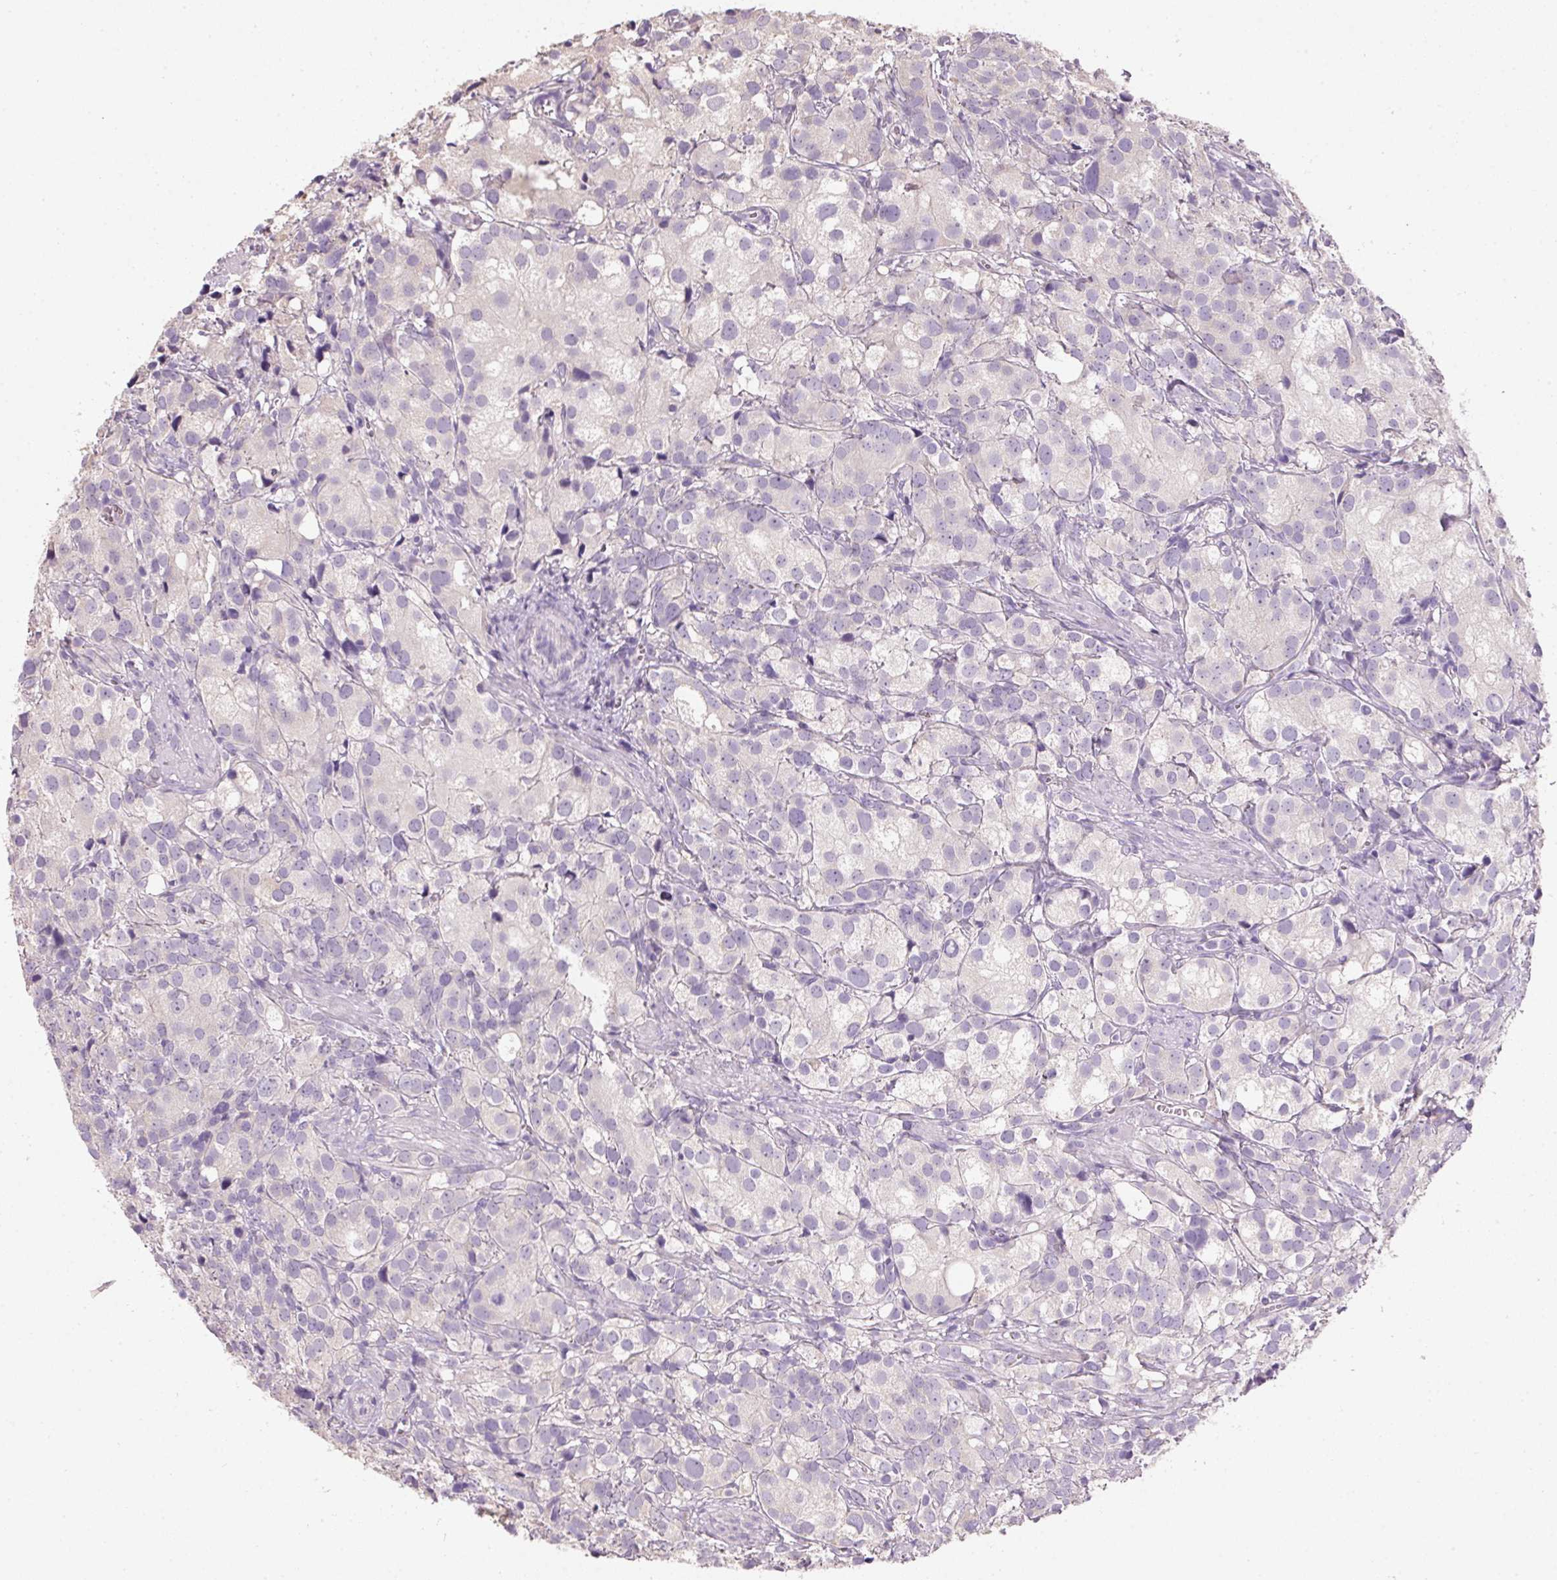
{"staining": {"intensity": "negative", "quantity": "none", "location": "none"}, "tissue": "prostate cancer", "cell_type": "Tumor cells", "image_type": "cancer", "snomed": [{"axis": "morphology", "description": "Adenocarcinoma, High grade"}, {"axis": "topography", "description": "Prostate"}], "caption": "Immunohistochemistry image of neoplastic tissue: human prostate cancer stained with DAB demonstrates no significant protein positivity in tumor cells.", "gene": "HSD17B1", "patient": {"sex": "male", "age": 86}}